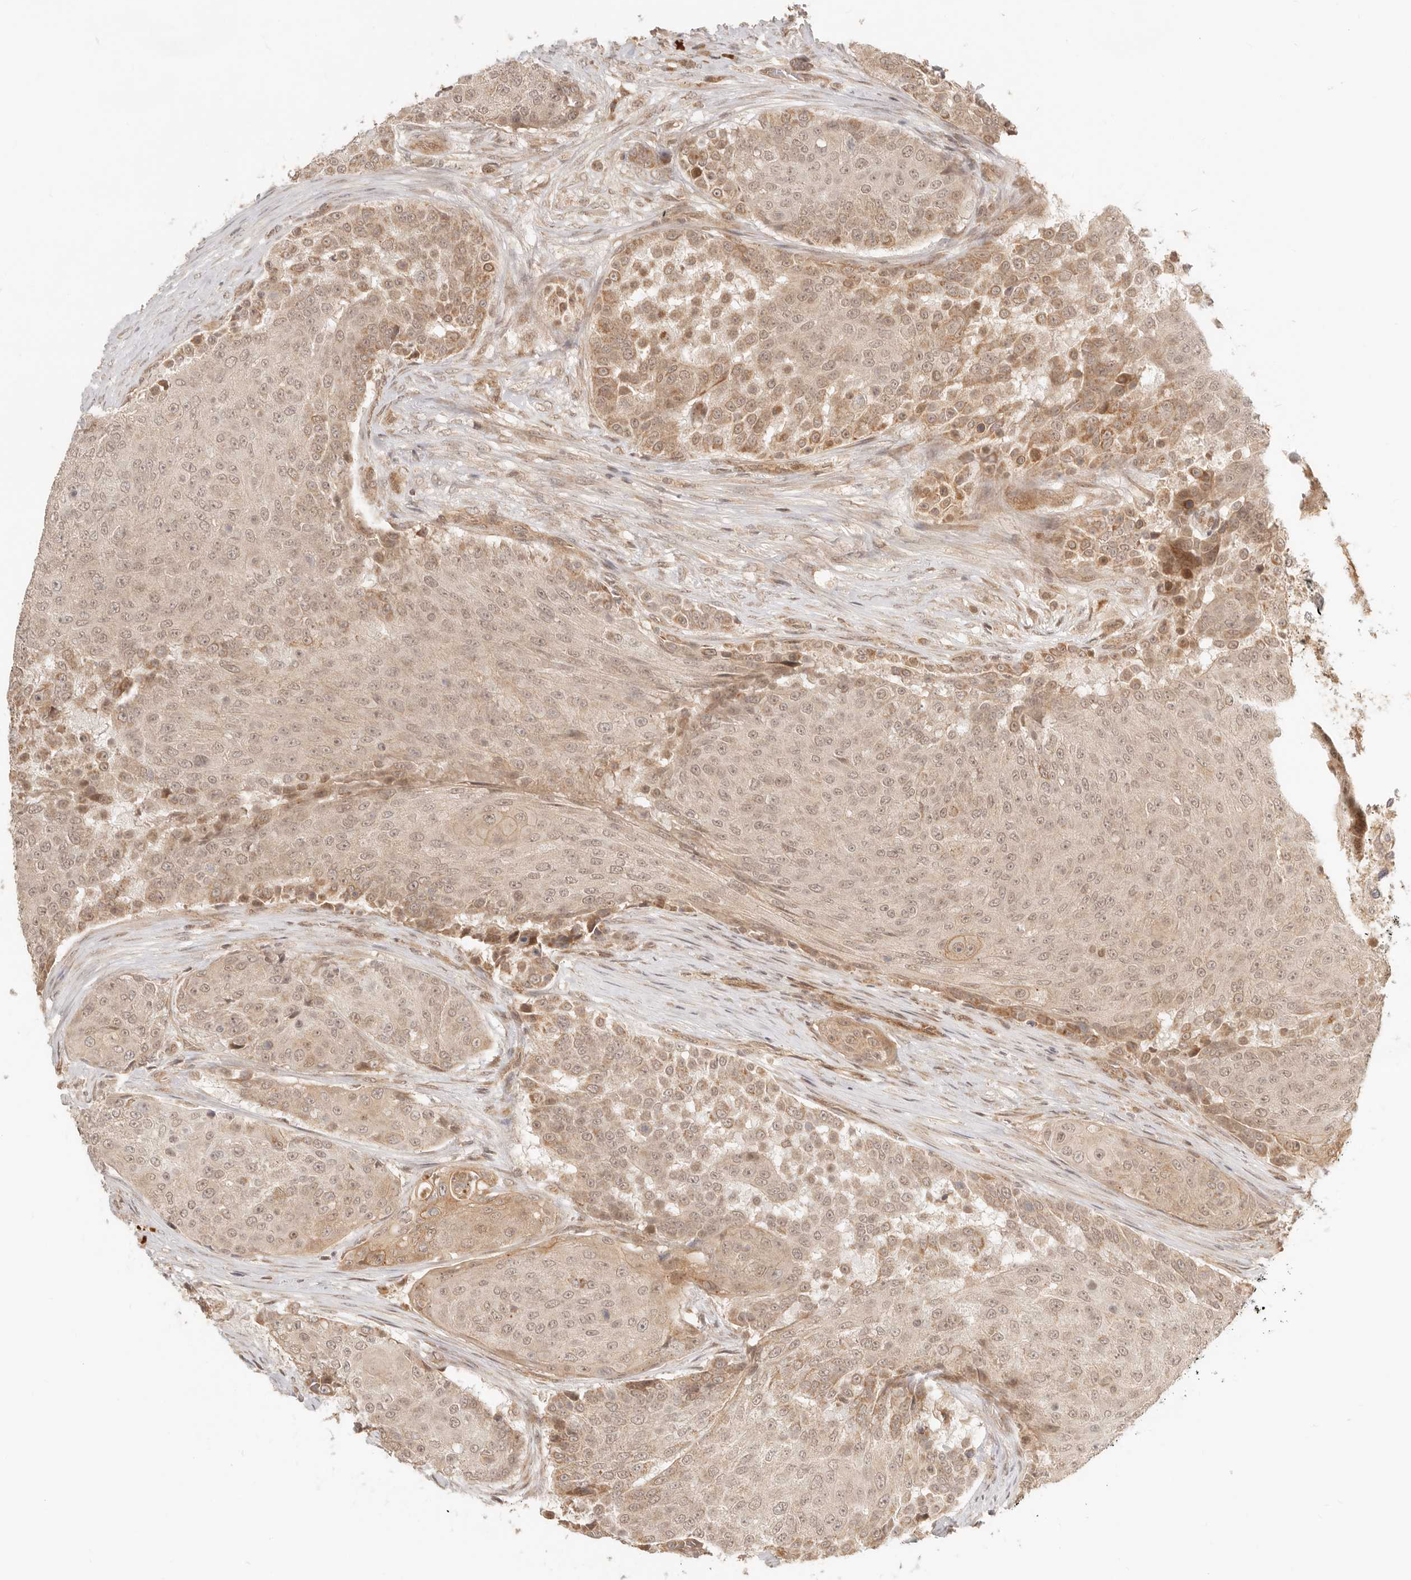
{"staining": {"intensity": "moderate", "quantity": "<25%", "location": "cytoplasmic/membranous,nuclear"}, "tissue": "urothelial cancer", "cell_type": "Tumor cells", "image_type": "cancer", "snomed": [{"axis": "morphology", "description": "Urothelial carcinoma, High grade"}, {"axis": "topography", "description": "Urinary bladder"}], "caption": "A histopathology image of human high-grade urothelial carcinoma stained for a protein demonstrates moderate cytoplasmic/membranous and nuclear brown staining in tumor cells.", "gene": "BAALC", "patient": {"sex": "female", "age": 63}}